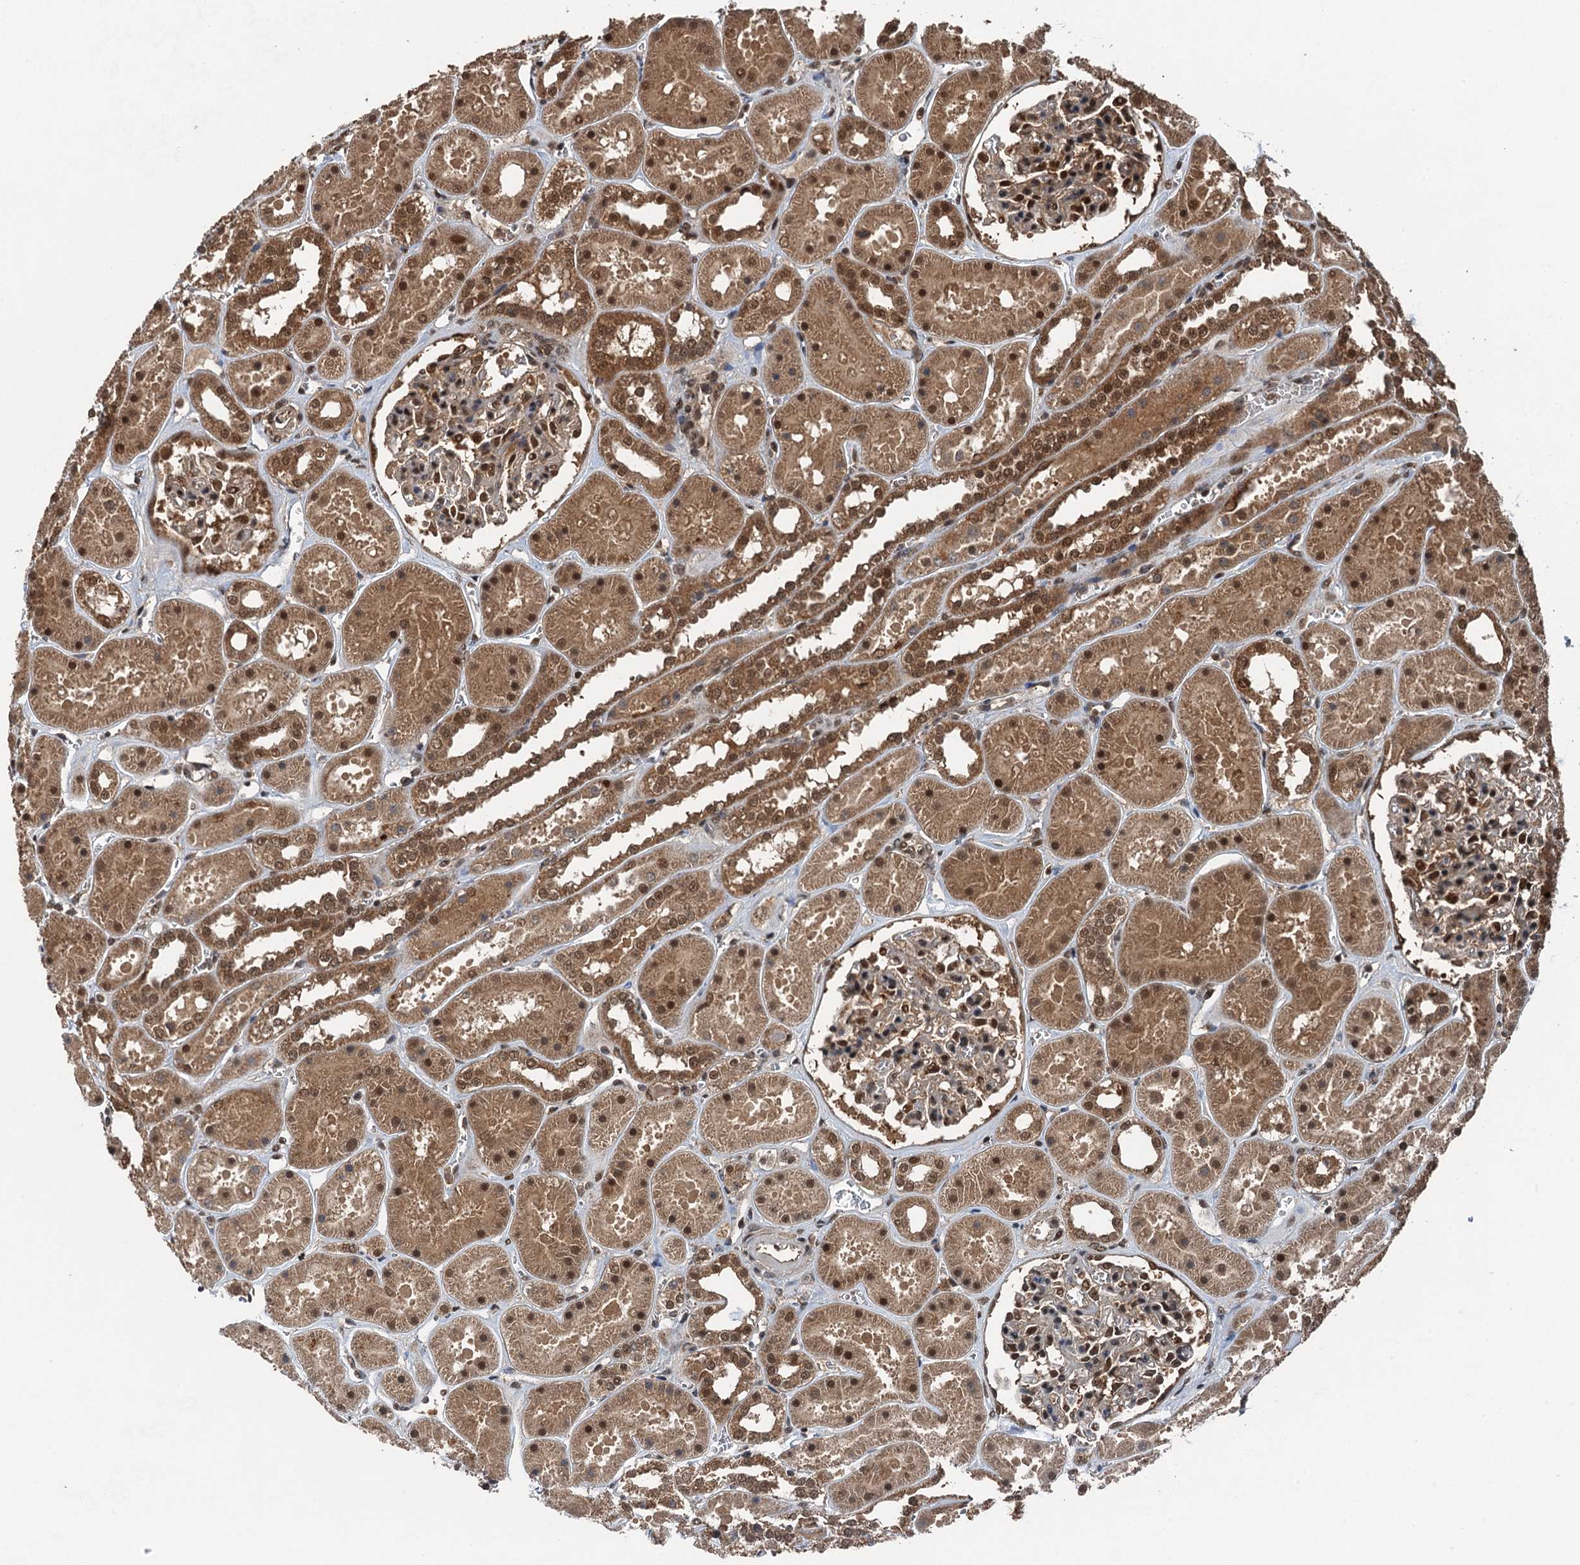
{"staining": {"intensity": "strong", "quantity": "25%-75%", "location": "nuclear"}, "tissue": "kidney", "cell_type": "Cells in glomeruli", "image_type": "normal", "snomed": [{"axis": "morphology", "description": "Normal tissue, NOS"}, {"axis": "topography", "description": "Kidney"}], "caption": "Strong nuclear staining for a protein is identified in about 25%-75% of cells in glomeruli of normal kidney using immunohistochemistry.", "gene": "UBXN6", "patient": {"sex": "female", "age": 41}}